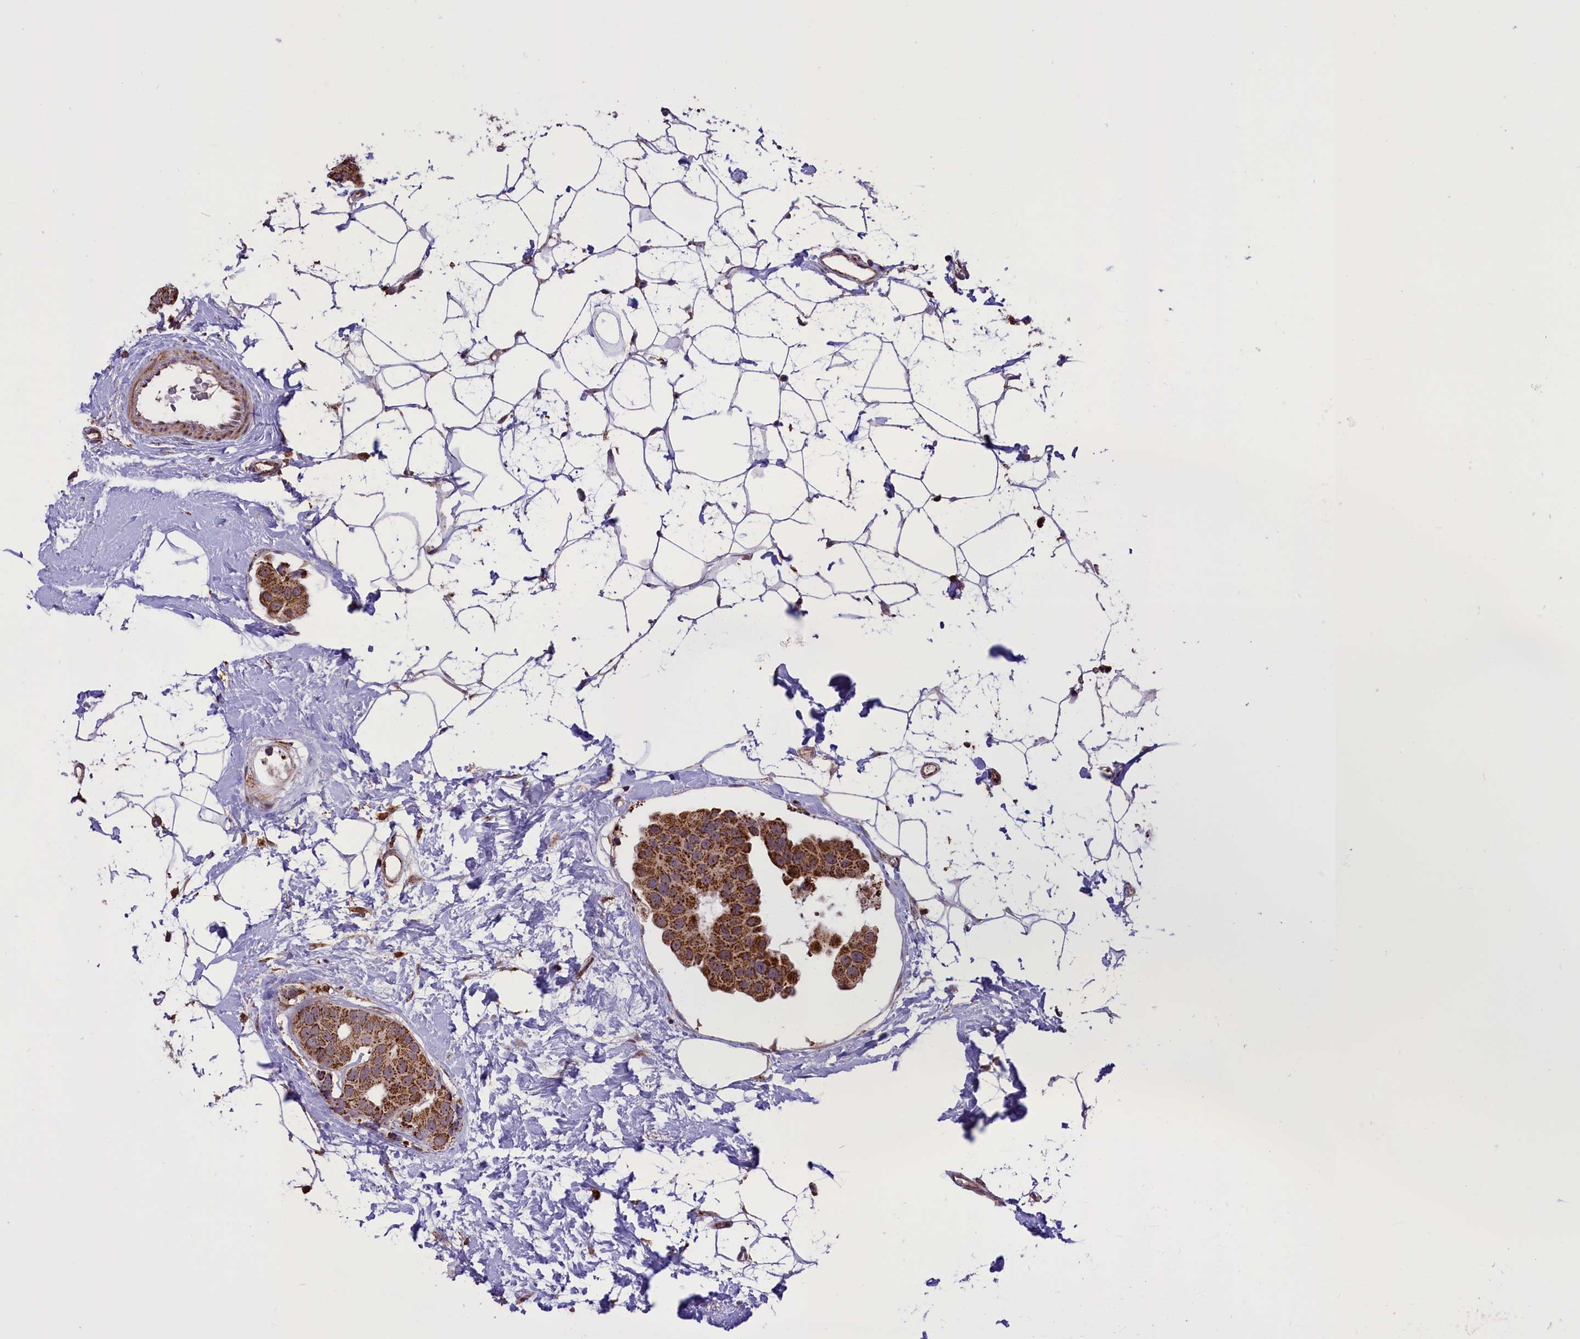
{"staining": {"intensity": "strong", "quantity": ">75%", "location": "cytoplasmic/membranous"}, "tissue": "breast cancer", "cell_type": "Tumor cells", "image_type": "cancer", "snomed": [{"axis": "morphology", "description": "Normal tissue, NOS"}, {"axis": "morphology", "description": "Duct carcinoma"}, {"axis": "topography", "description": "Breast"}], "caption": "Protein staining of breast intraductal carcinoma tissue reveals strong cytoplasmic/membranous positivity in about >75% of tumor cells.", "gene": "GLRX5", "patient": {"sex": "female", "age": 39}}